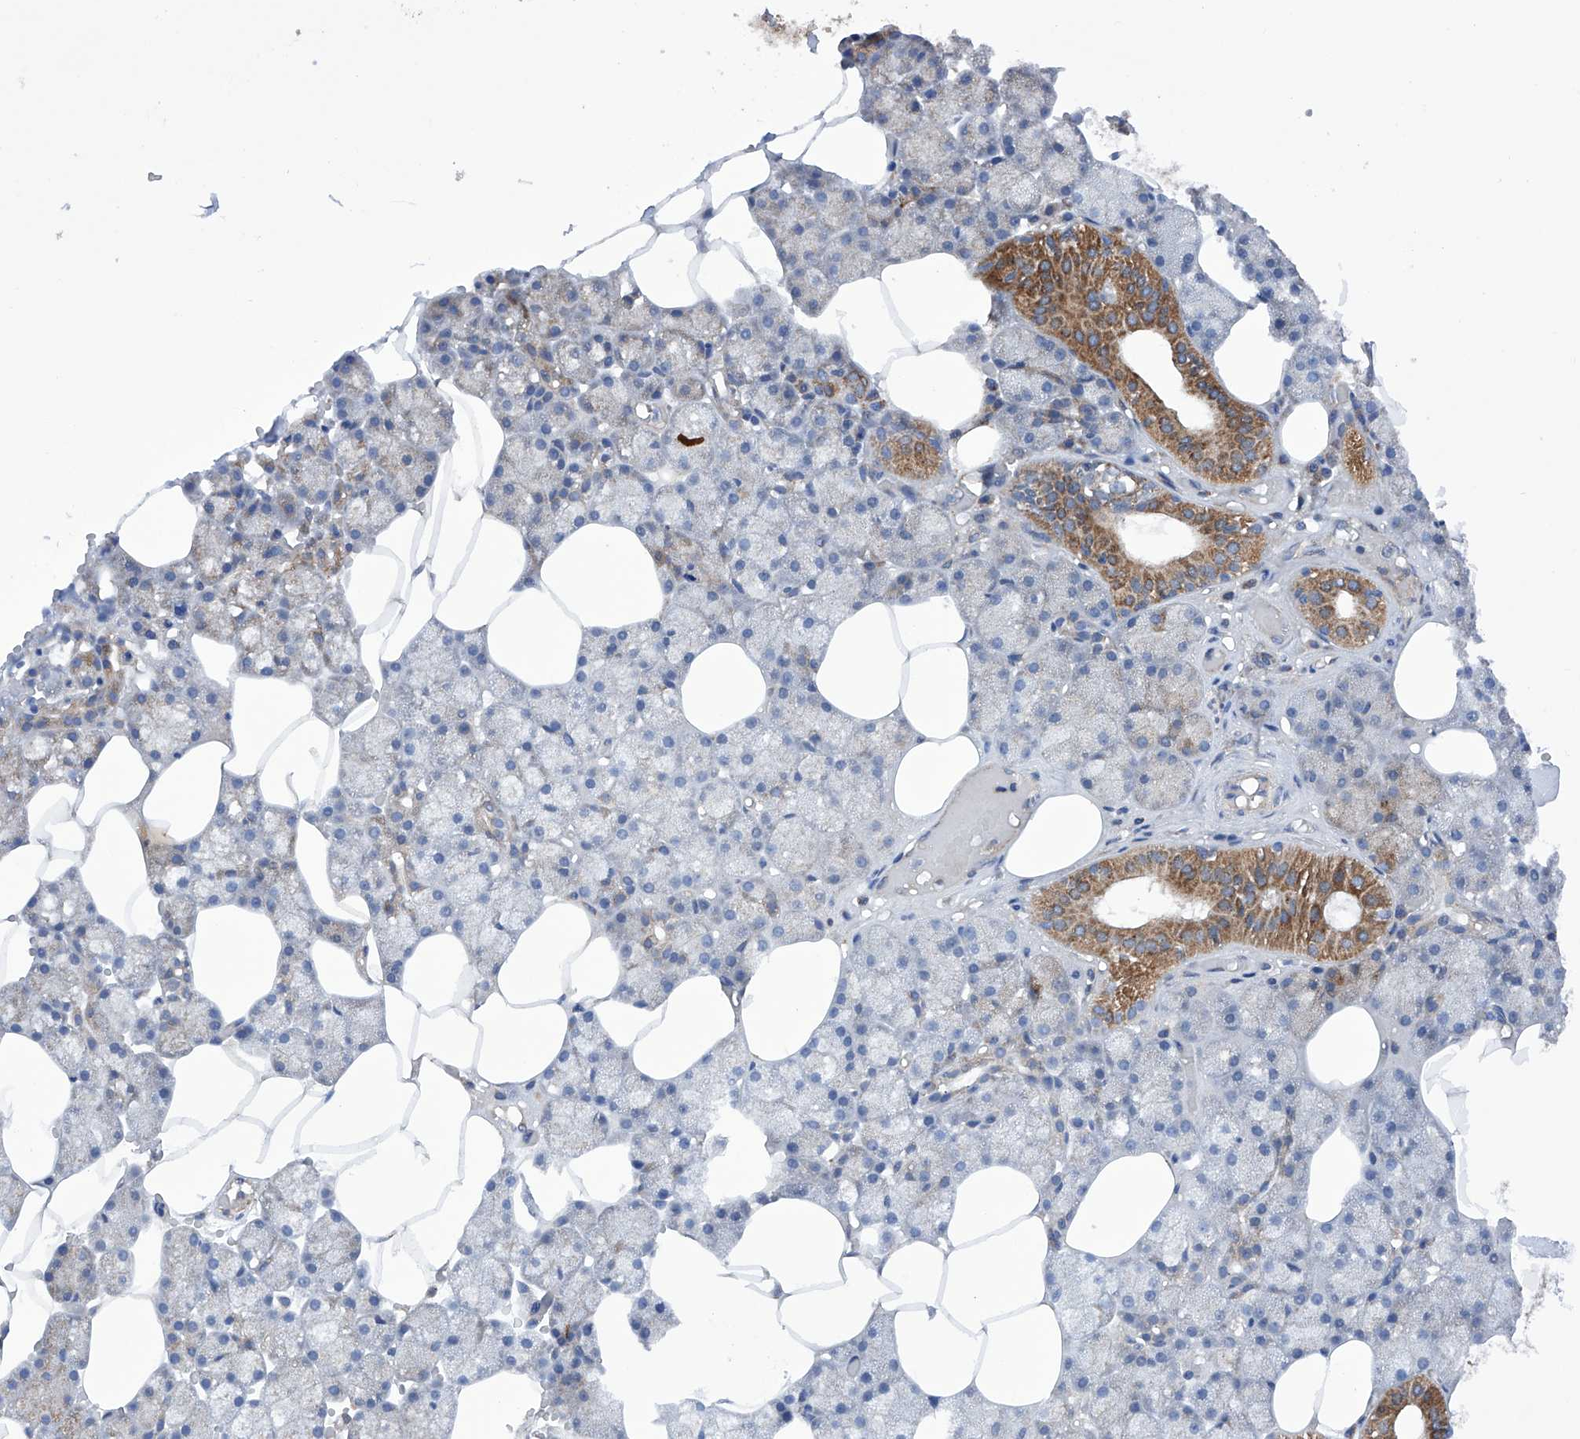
{"staining": {"intensity": "moderate", "quantity": "<25%", "location": "cytoplasmic/membranous"}, "tissue": "salivary gland", "cell_type": "Glandular cells", "image_type": "normal", "snomed": [{"axis": "morphology", "description": "Normal tissue, NOS"}, {"axis": "topography", "description": "Salivary gland"}], "caption": "This histopathology image demonstrates immunohistochemistry (IHC) staining of normal salivary gland, with low moderate cytoplasmic/membranous staining in about <25% of glandular cells.", "gene": "EFCAB2", "patient": {"sex": "male", "age": 62}}